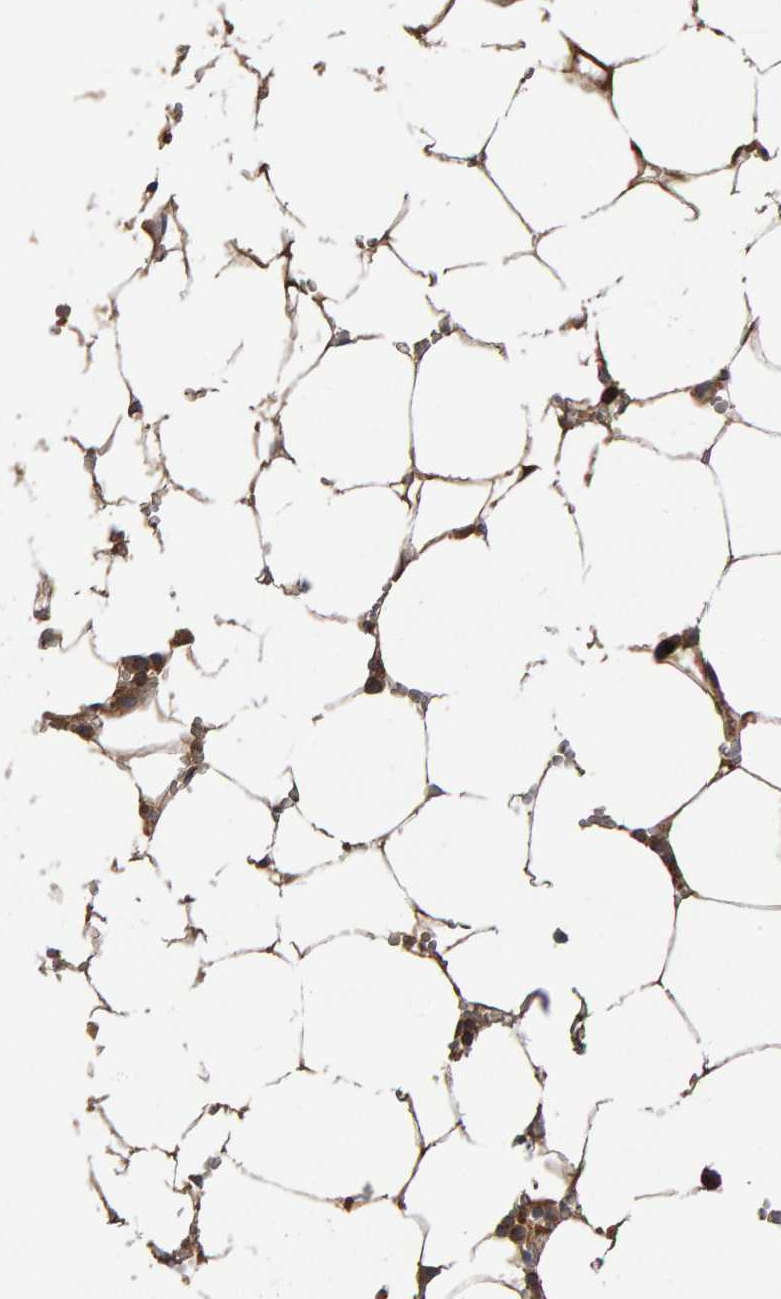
{"staining": {"intensity": "strong", "quantity": "25%-75%", "location": "cytoplasmic/membranous"}, "tissue": "bone marrow", "cell_type": "Hematopoietic cells", "image_type": "normal", "snomed": [{"axis": "morphology", "description": "Normal tissue, NOS"}, {"axis": "topography", "description": "Bone marrow"}], "caption": "Protein expression analysis of benign bone marrow exhibits strong cytoplasmic/membranous expression in approximately 25%-75% of hematopoietic cells. (DAB (3,3'-diaminobenzidine) IHC, brown staining for protein, blue staining for nuclei).", "gene": "PGS1", "patient": {"sex": "male", "age": 70}}